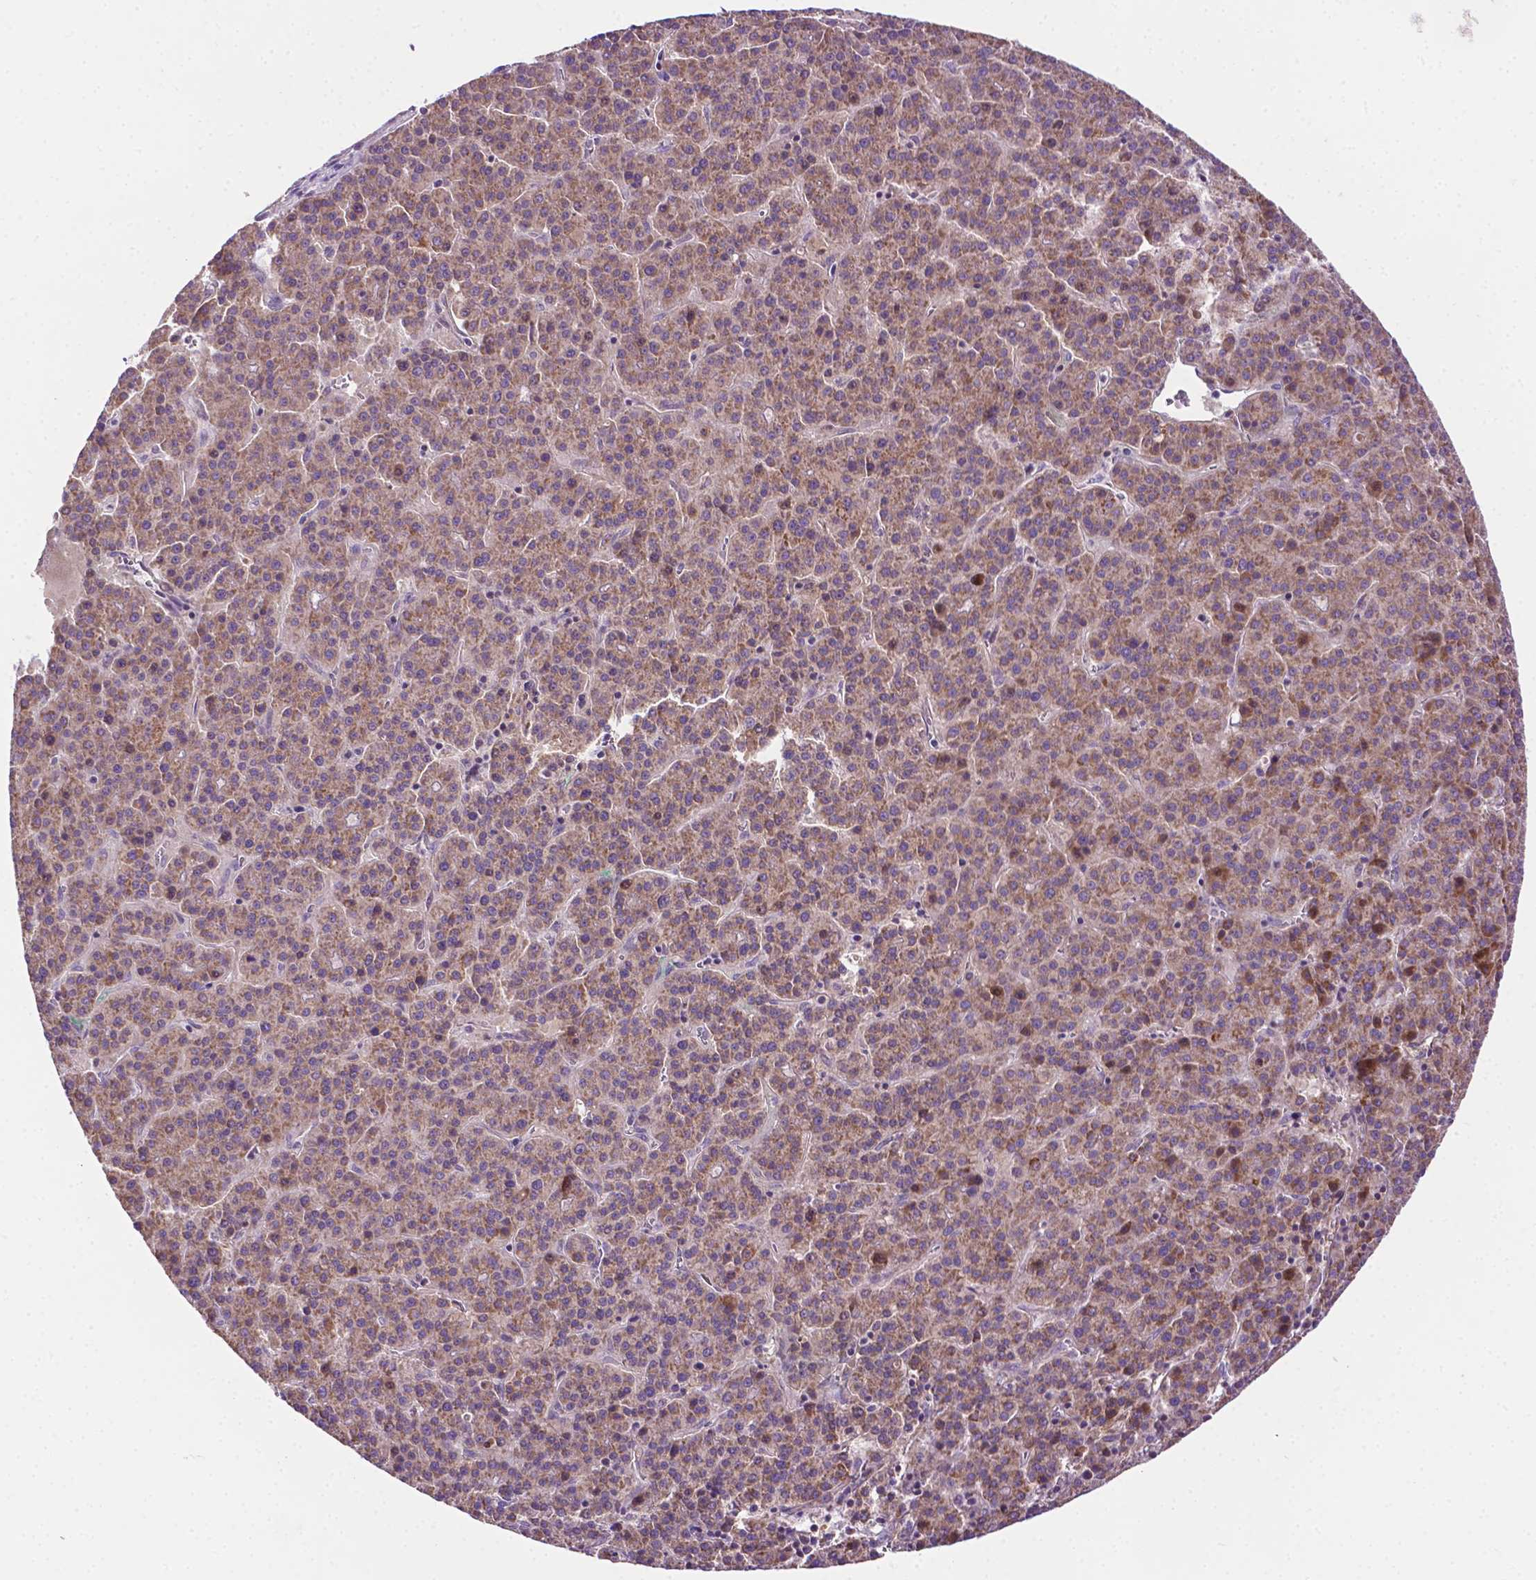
{"staining": {"intensity": "moderate", "quantity": ">75%", "location": "cytoplasmic/membranous"}, "tissue": "liver cancer", "cell_type": "Tumor cells", "image_type": "cancer", "snomed": [{"axis": "morphology", "description": "Carcinoma, Hepatocellular, NOS"}, {"axis": "topography", "description": "Liver"}], "caption": "Immunohistochemistry (IHC) staining of hepatocellular carcinoma (liver), which reveals medium levels of moderate cytoplasmic/membranous staining in approximately >75% of tumor cells indicating moderate cytoplasmic/membranous protein staining. The staining was performed using DAB (3,3'-diaminobenzidine) (brown) for protein detection and nuclei were counterstained in hematoxylin (blue).", "gene": "ILVBL", "patient": {"sex": "female", "age": 58}}